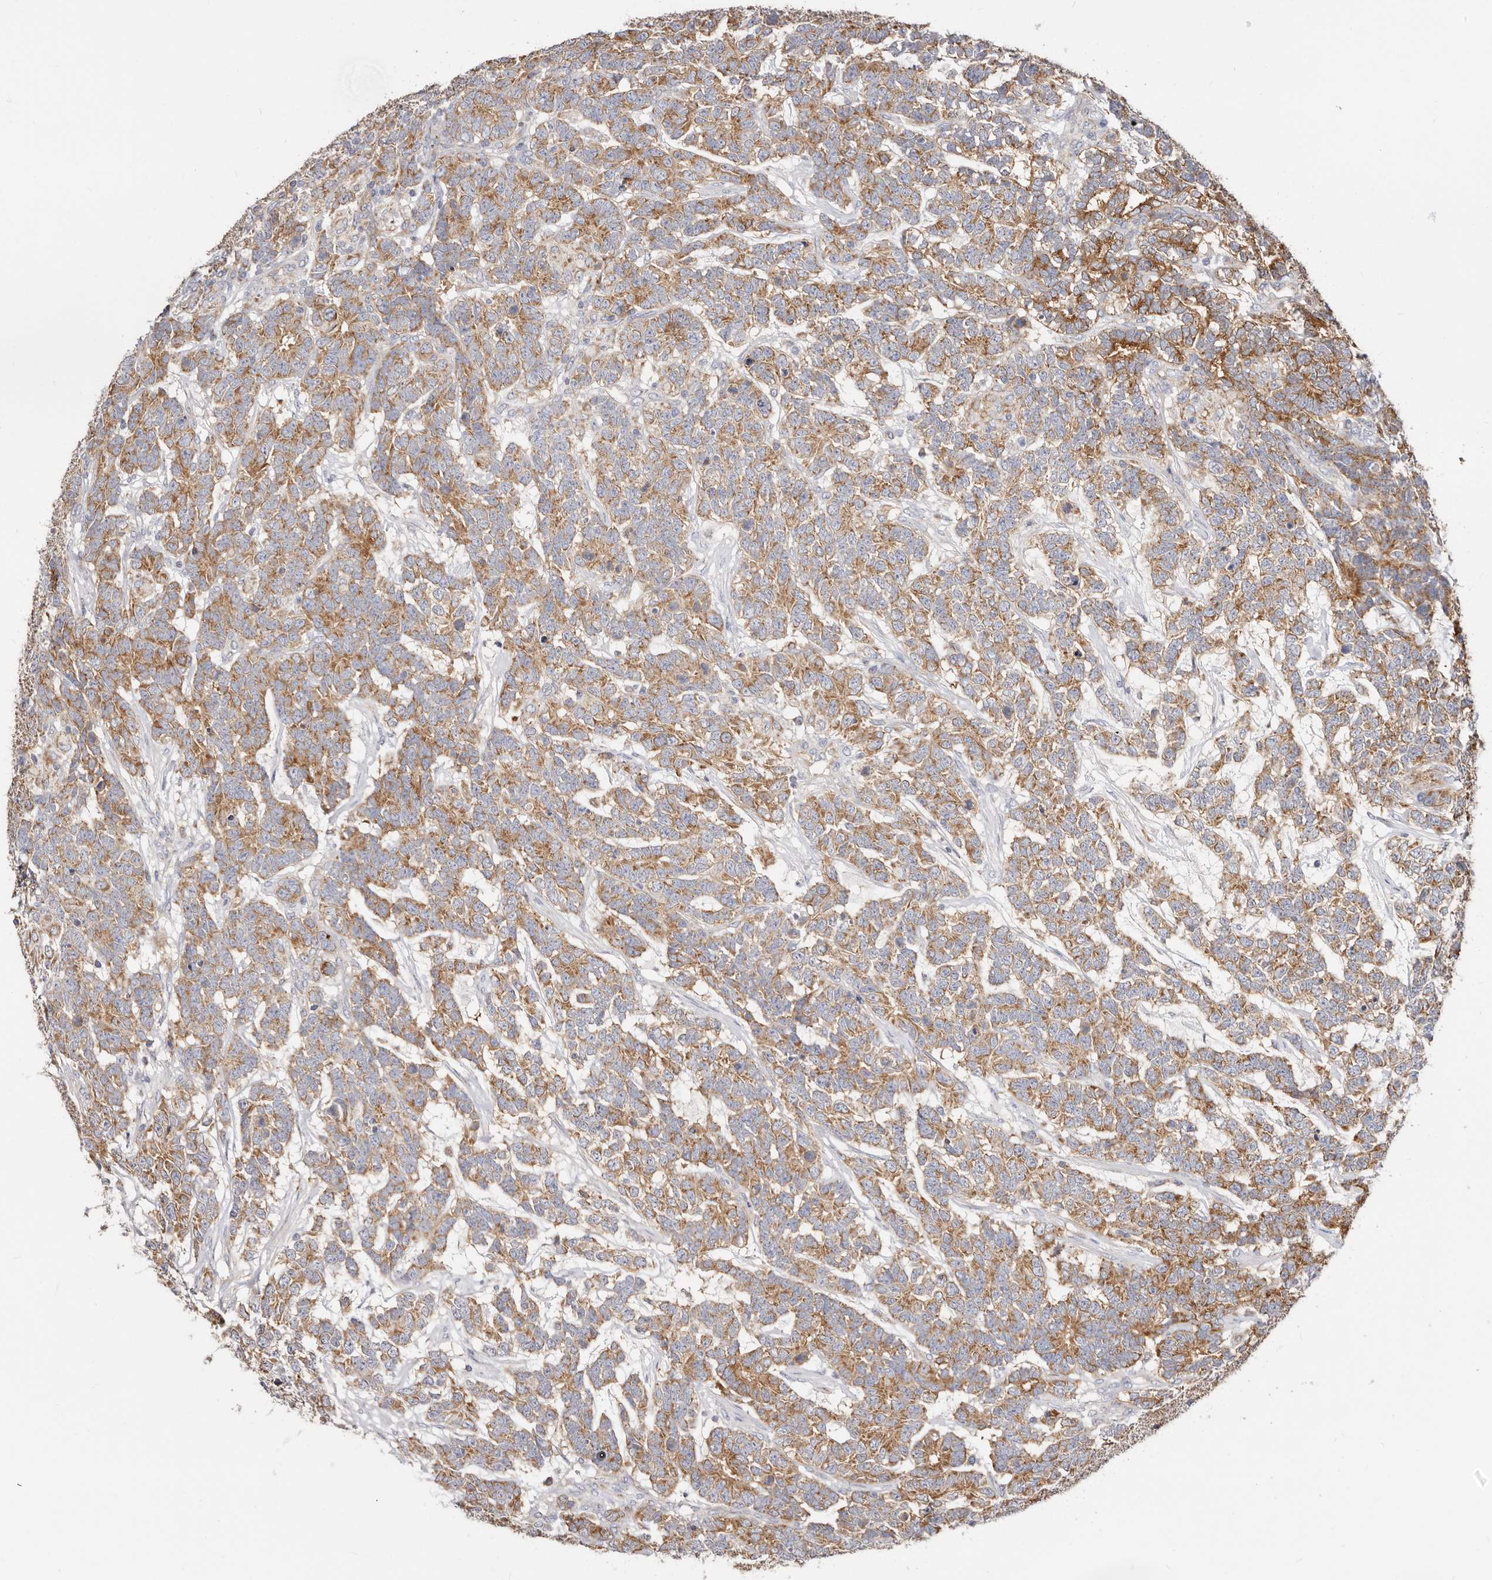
{"staining": {"intensity": "moderate", "quantity": ">75%", "location": "cytoplasmic/membranous"}, "tissue": "testis cancer", "cell_type": "Tumor cells", "image_type": "cancer", "snomed": [{"axis": "morphology", "description": "Carcinoma, Embryonal, NOS"}, {"axis": "topography", "description": "Testis"}], "caption": "Immunohistochemical staining of testis cancer displays medium levels of moderate cytoplasmic/membranous protein expression in about >75% of tumor cells.", "gene": "BAIAP2L1", "patient": {"sex": "male", "age": 26}}